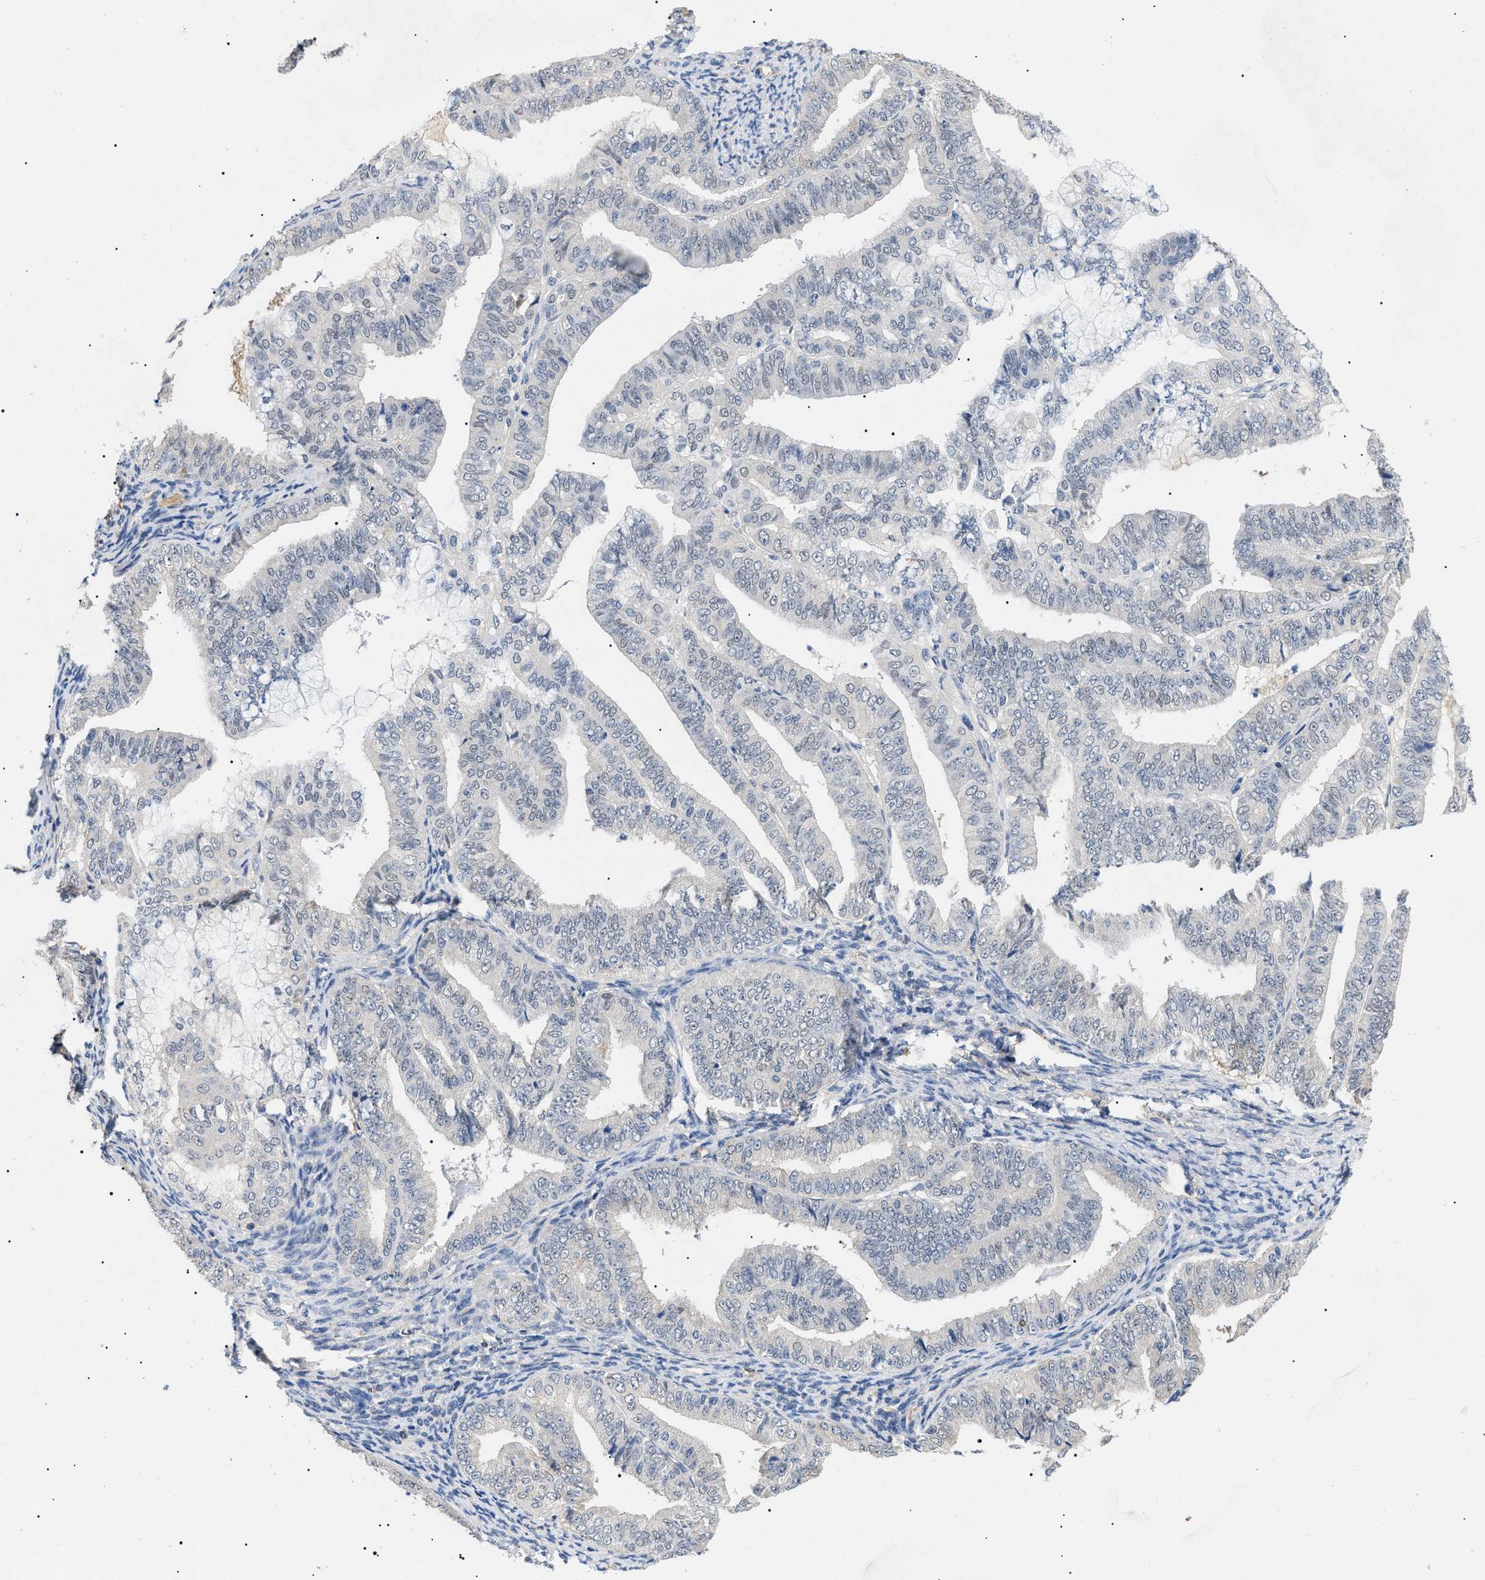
{"staining": {"intensity": "negative", "quantity": "none", "location": "none"}, "tissue": "endometrial cancer", "cell_type": "Tumor cells", "image_type": "cancer", "snomed": [{"axis": "morphology", "description": "Adenocarcinoma, NOS"}, {"axis": "topography", "description": "Endometrium"}], "caption": "Protein analysis of adenocarcinoma (endometrial) demonstrates no significant staining in tumor cells.", "gene": "PRRT2", "patient": {"sex": "female", "age": 63}}